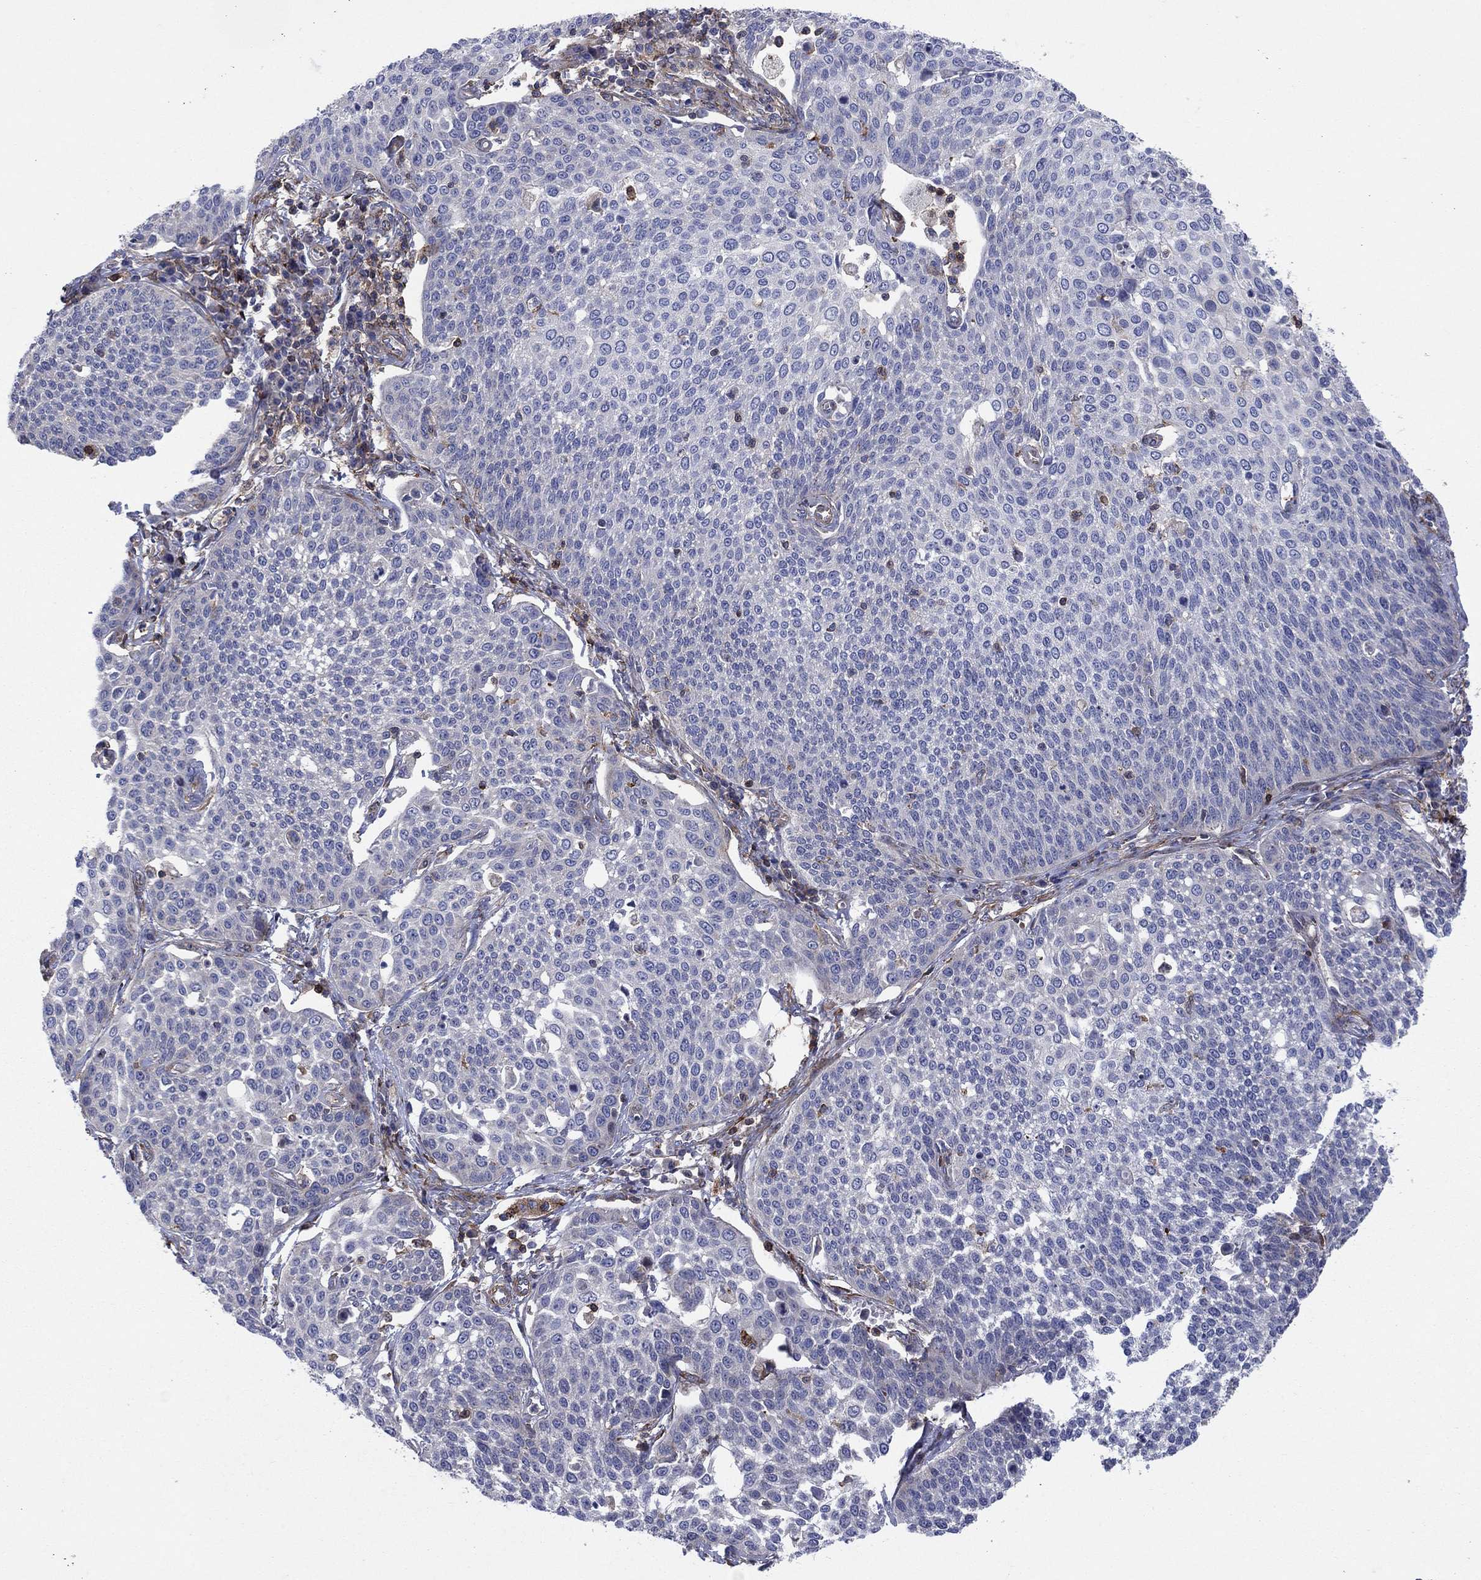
{"staining": {"intensity": "weak", "quantity": "<25%", "location": "cytoplasmic/membranous"}, "tissue": "cervical cancer", "cell_type": "Tumor cells", "image_type": "cancer", "snomed": [{"axis": "morphology", "description": "Squamous cell carcinoma, NOS"}, {"axis": "topography", "description": "Cervix"}], "caption": "IHC of human squamous cell carcinoma (cervical) displays no expression in tumor cells.", "gene": "PAG1", "patient": {"sex": "female", "age": 34}}